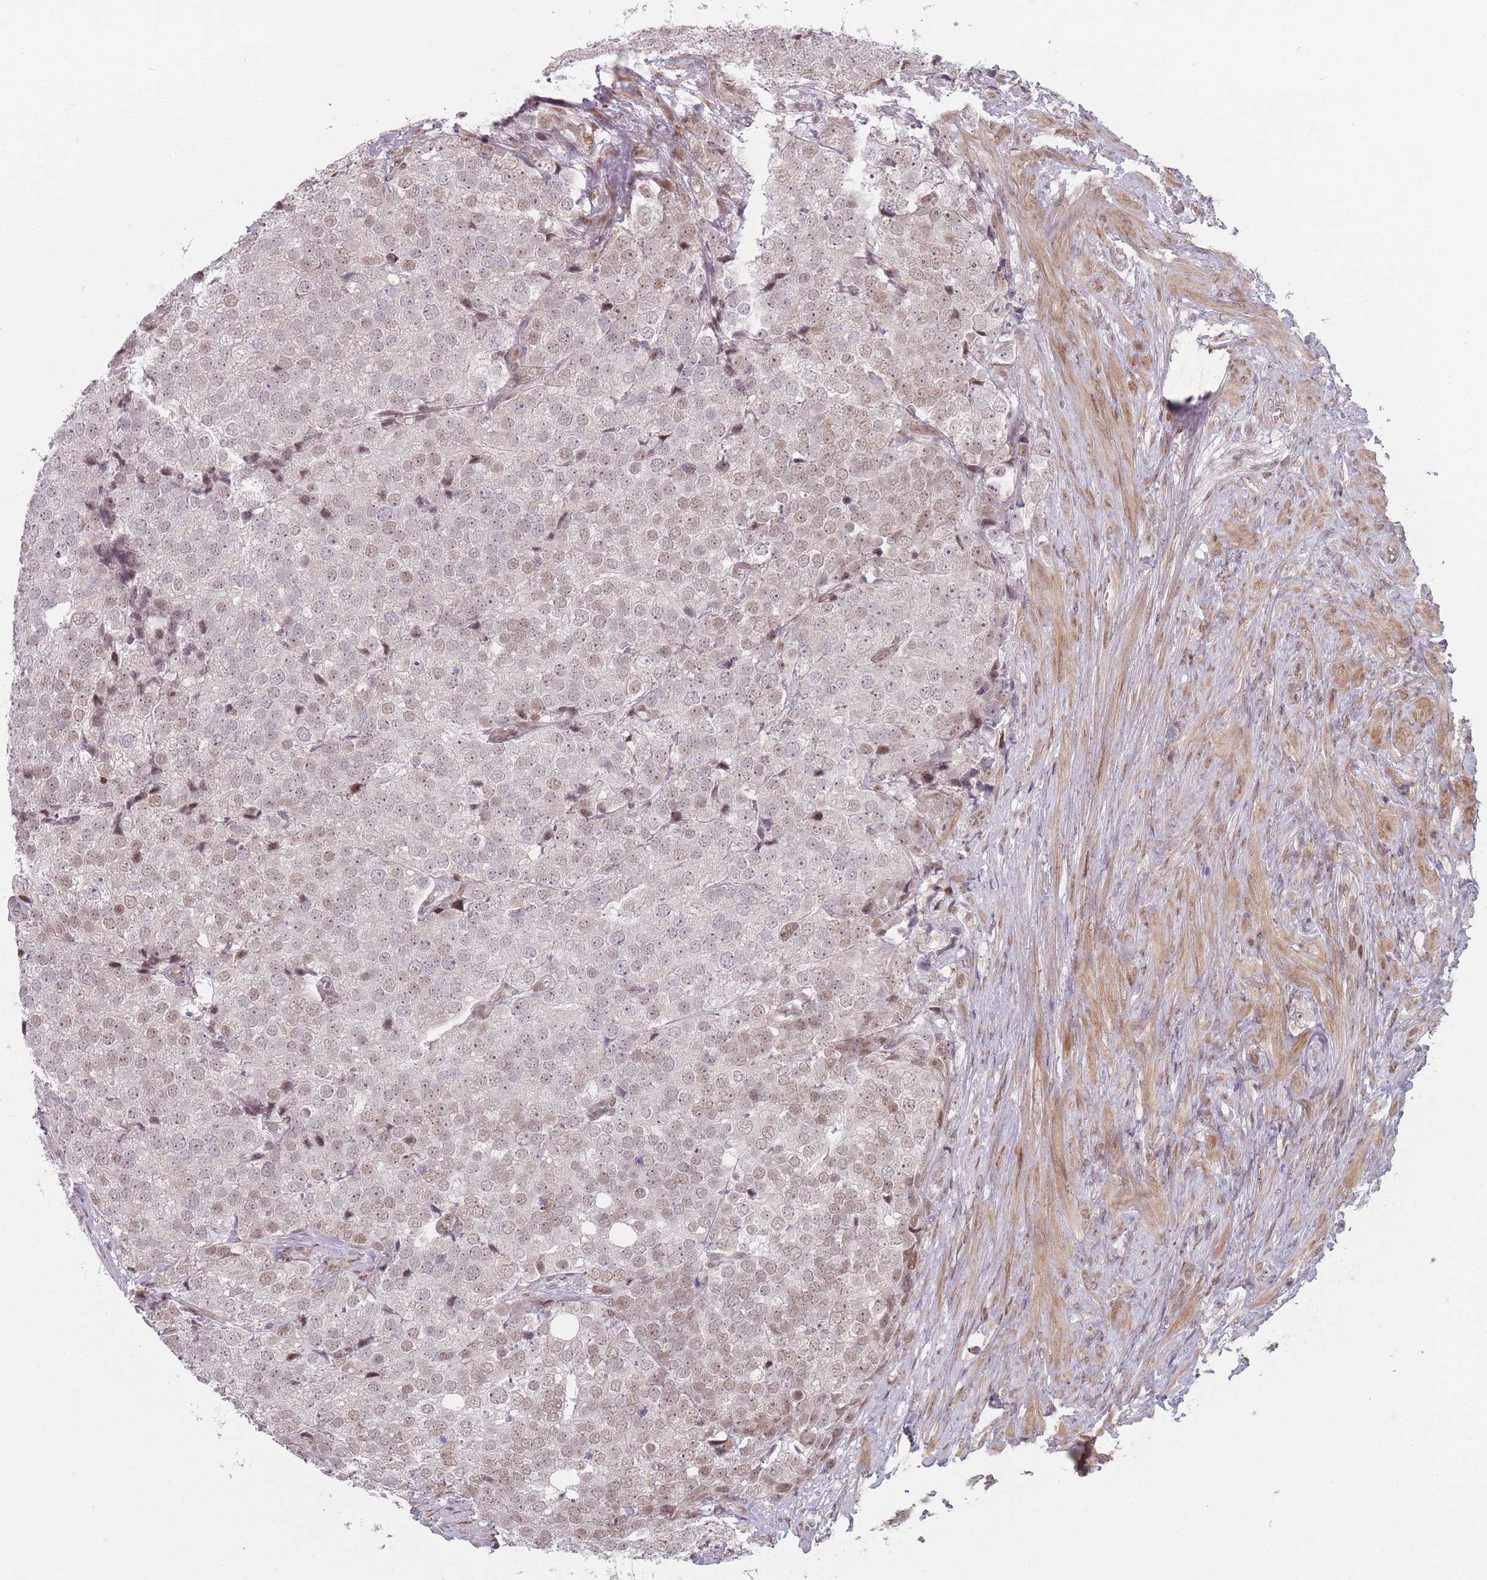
{"staining": {"intensity": "moderate", "quantity": "<25%", "location": "nuclear"}, "tissue": "prostate cancer", "cell_type": "Tumor cells", "image_type": "cancer", "snomed": [{"axis": "morphology", "description": "Adenocarcinoma, High grade"}, {"axis": "topography", "description": "Prostate"}], "caption": "About <25% of tumor cells in high-grade adenocarcinoma (prostate) demonstrate moderate nuclear protein positivity as visualized by brown immunohistochemical staining.", "gene": "SH3BGRL2", "patient": {"sex": "male", "age": 49}}